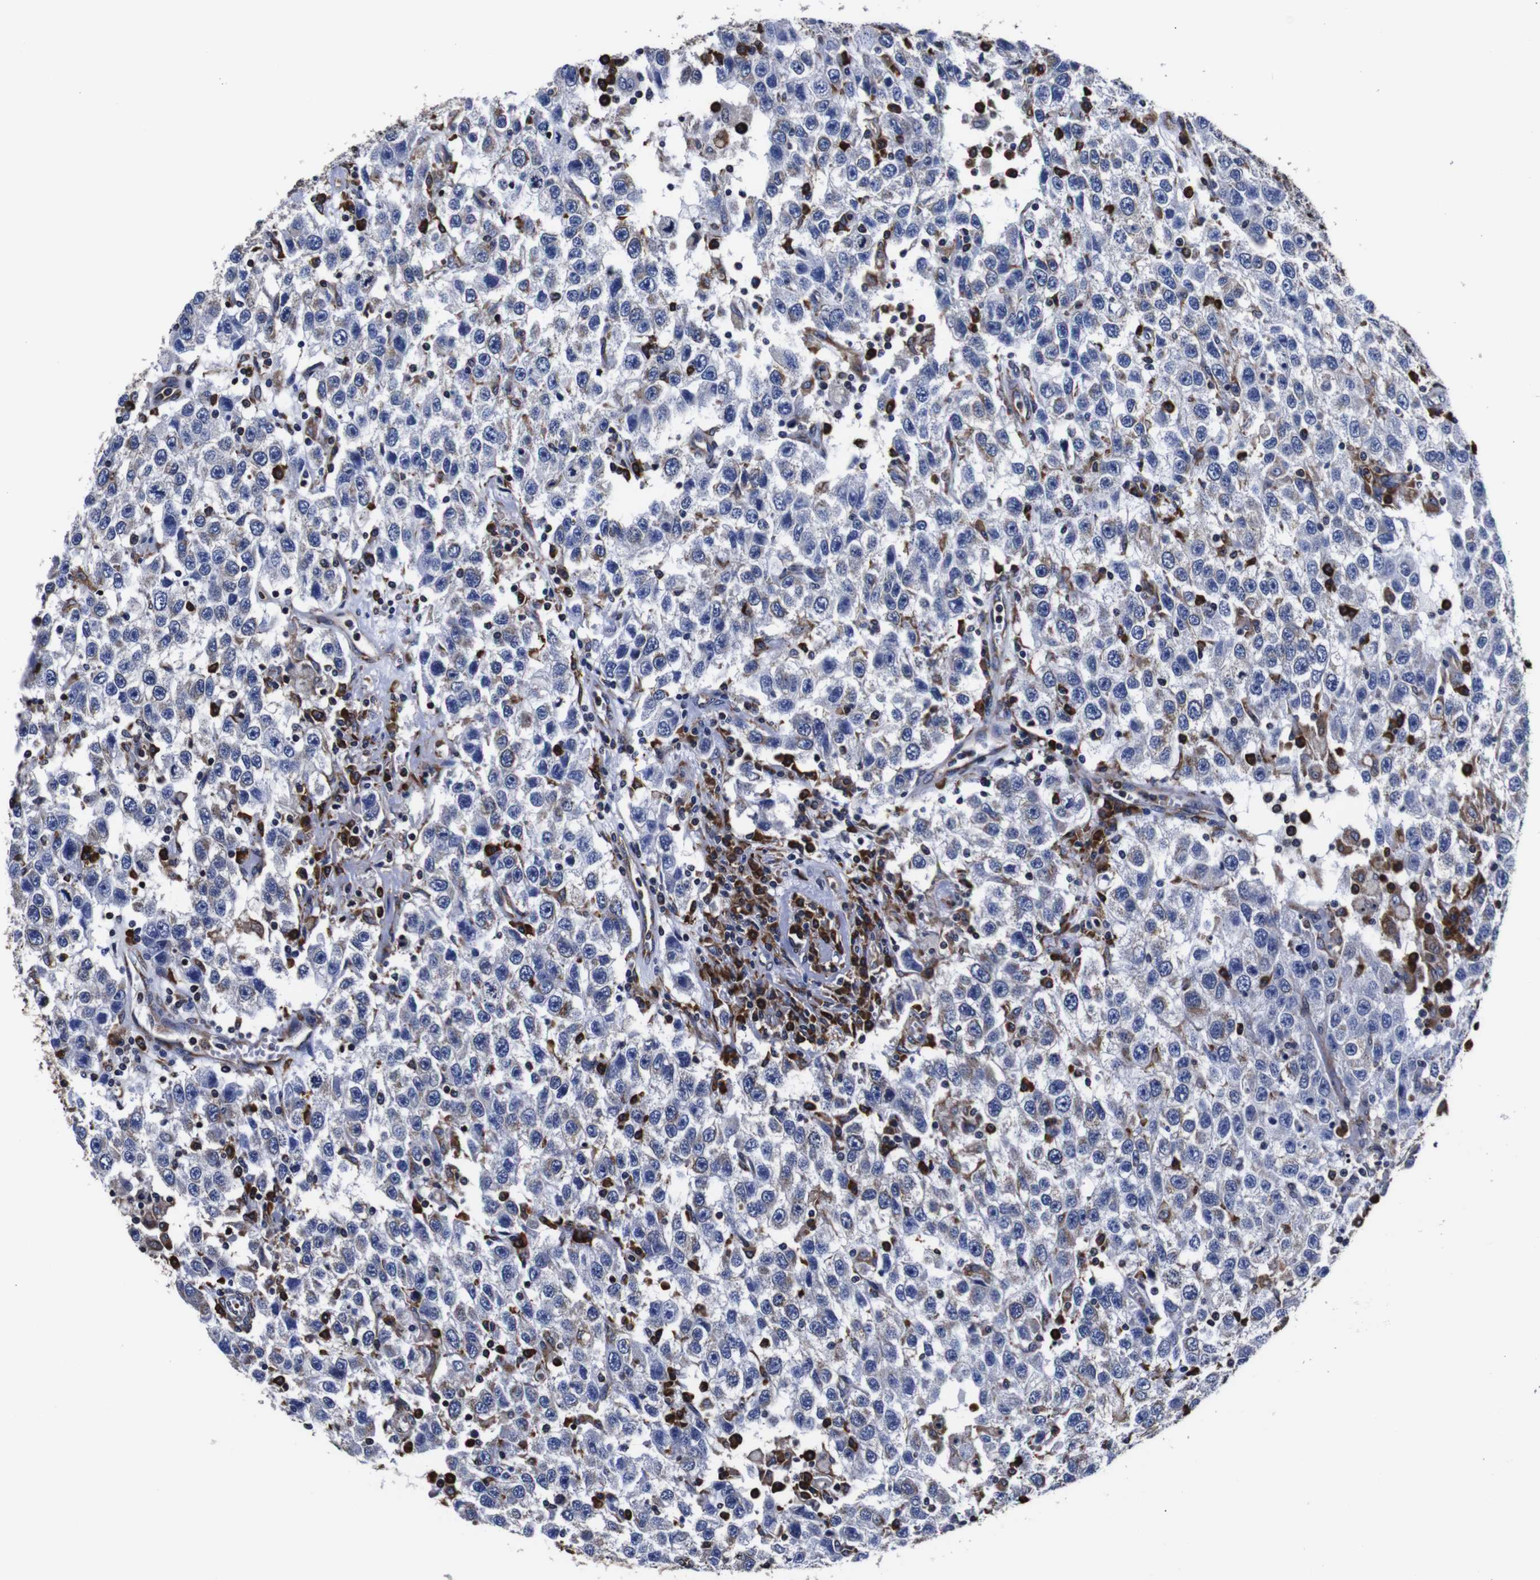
{"staining": {"intensity": "negative", "quantity": "none", "location": "none"}, "tissue": "testis cancer", "cell_type": "Tumor cells", "image_type": "cancer", "snomed": [{"axis": "morphology", "description": "Seminoma, NOS"}, {"axis": "topography", "description": "Testis"}], "caption": "Testis cancer (seminoma) was stained to show a protein in brown. There is no significant staining in tumor cells. Nuclei are stained in blue.", "gene": "PPIB", "patient": {"sex": "male", "age": 41}}